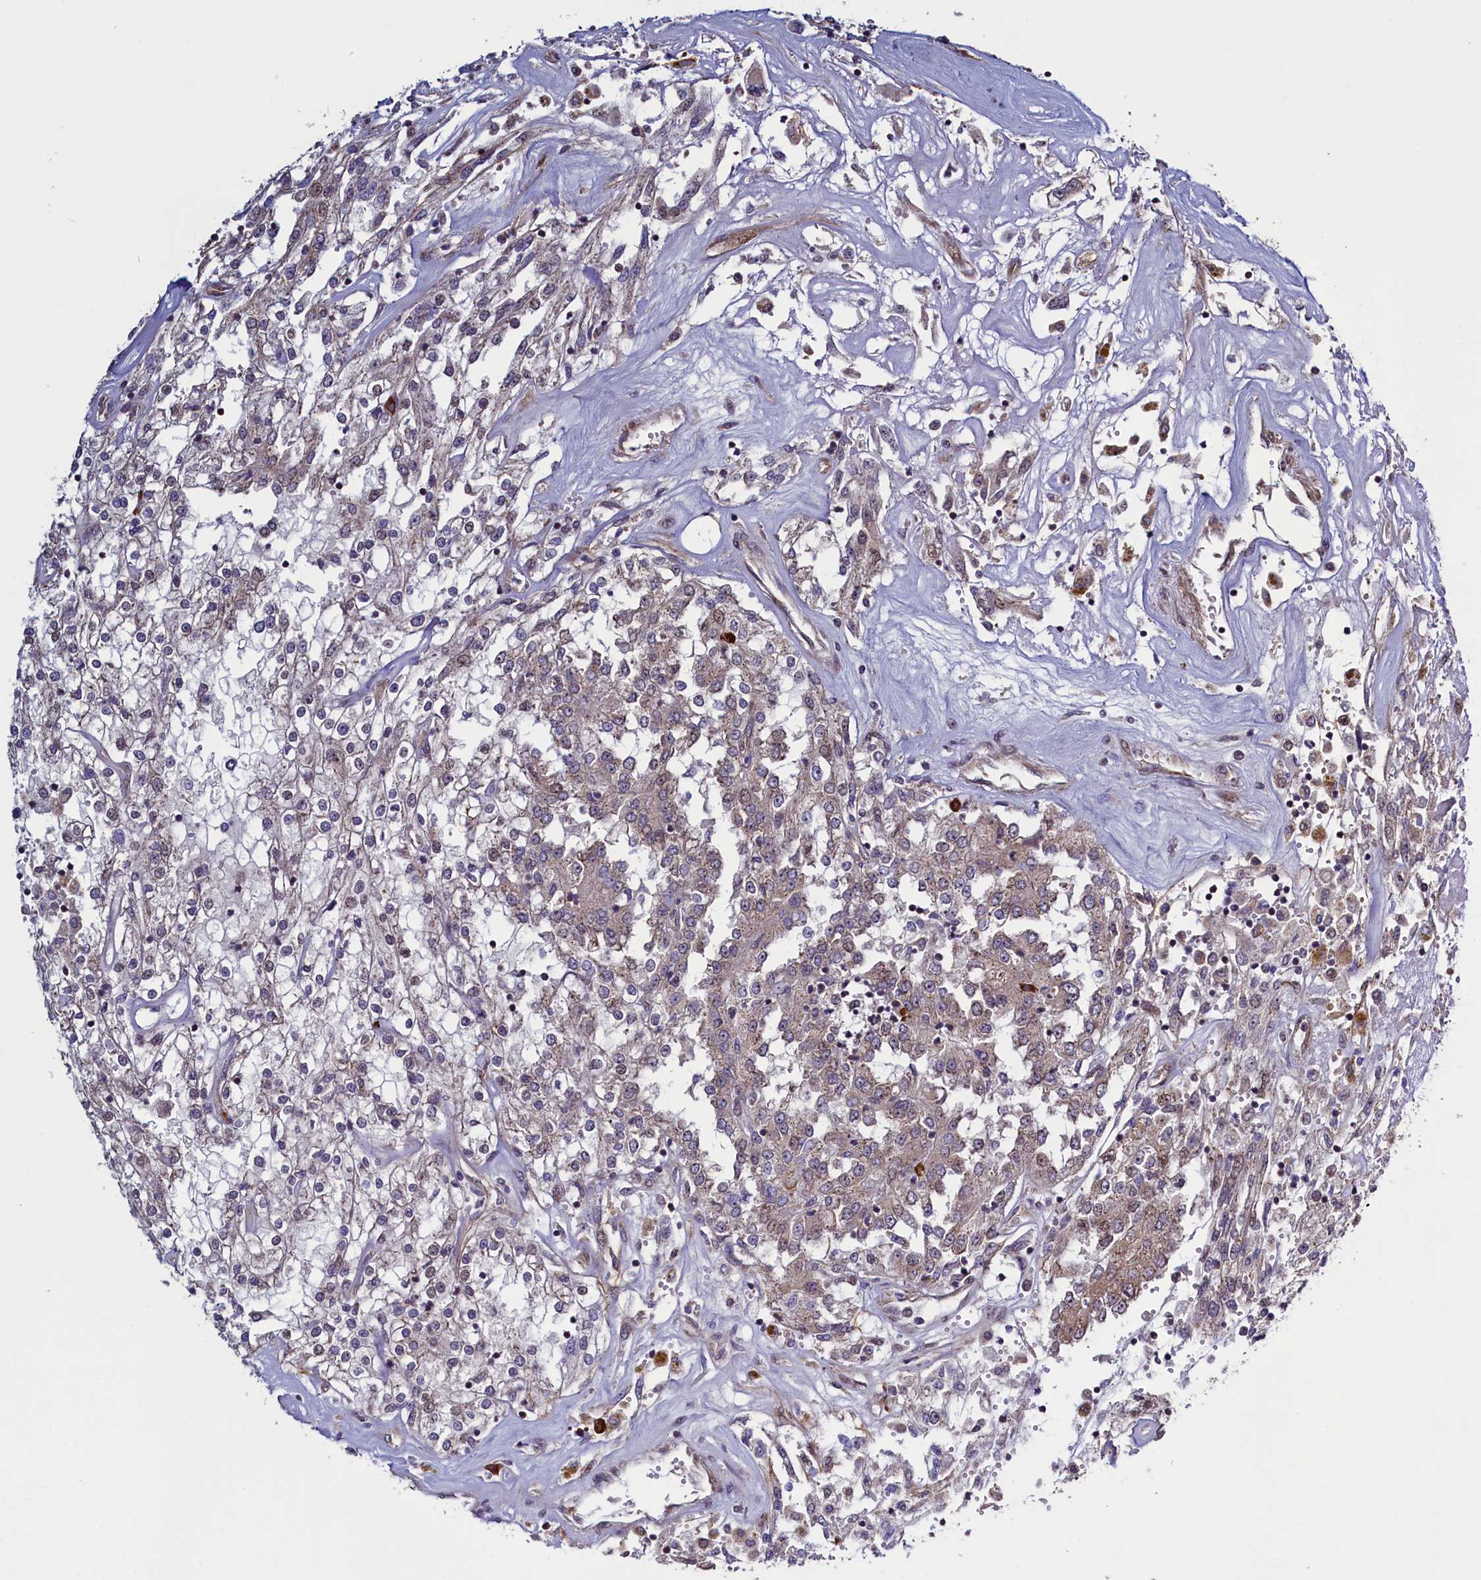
{"staining": {"intensity": "weak", "quantity": "25%-75%", "location": "cytoplasmic/membranous"}, "tissue": "renal cancer", "cell_type": "Tumor cells", "image_type": "cancer", "snomed": [{"axis": "morphology", "description": "Adenocarcinoma, NOS"}, {"axis": "topography", "description": "Kidney"}], "caption": "There is low levels of weak cytoplasmic/membranous expression in tumor cells of renal adenocarcinoma, as demonstrated by immunohistochemical staining (brown color).", "gene": "RBFA", "patient": {"sex": "female", "age": 52}}